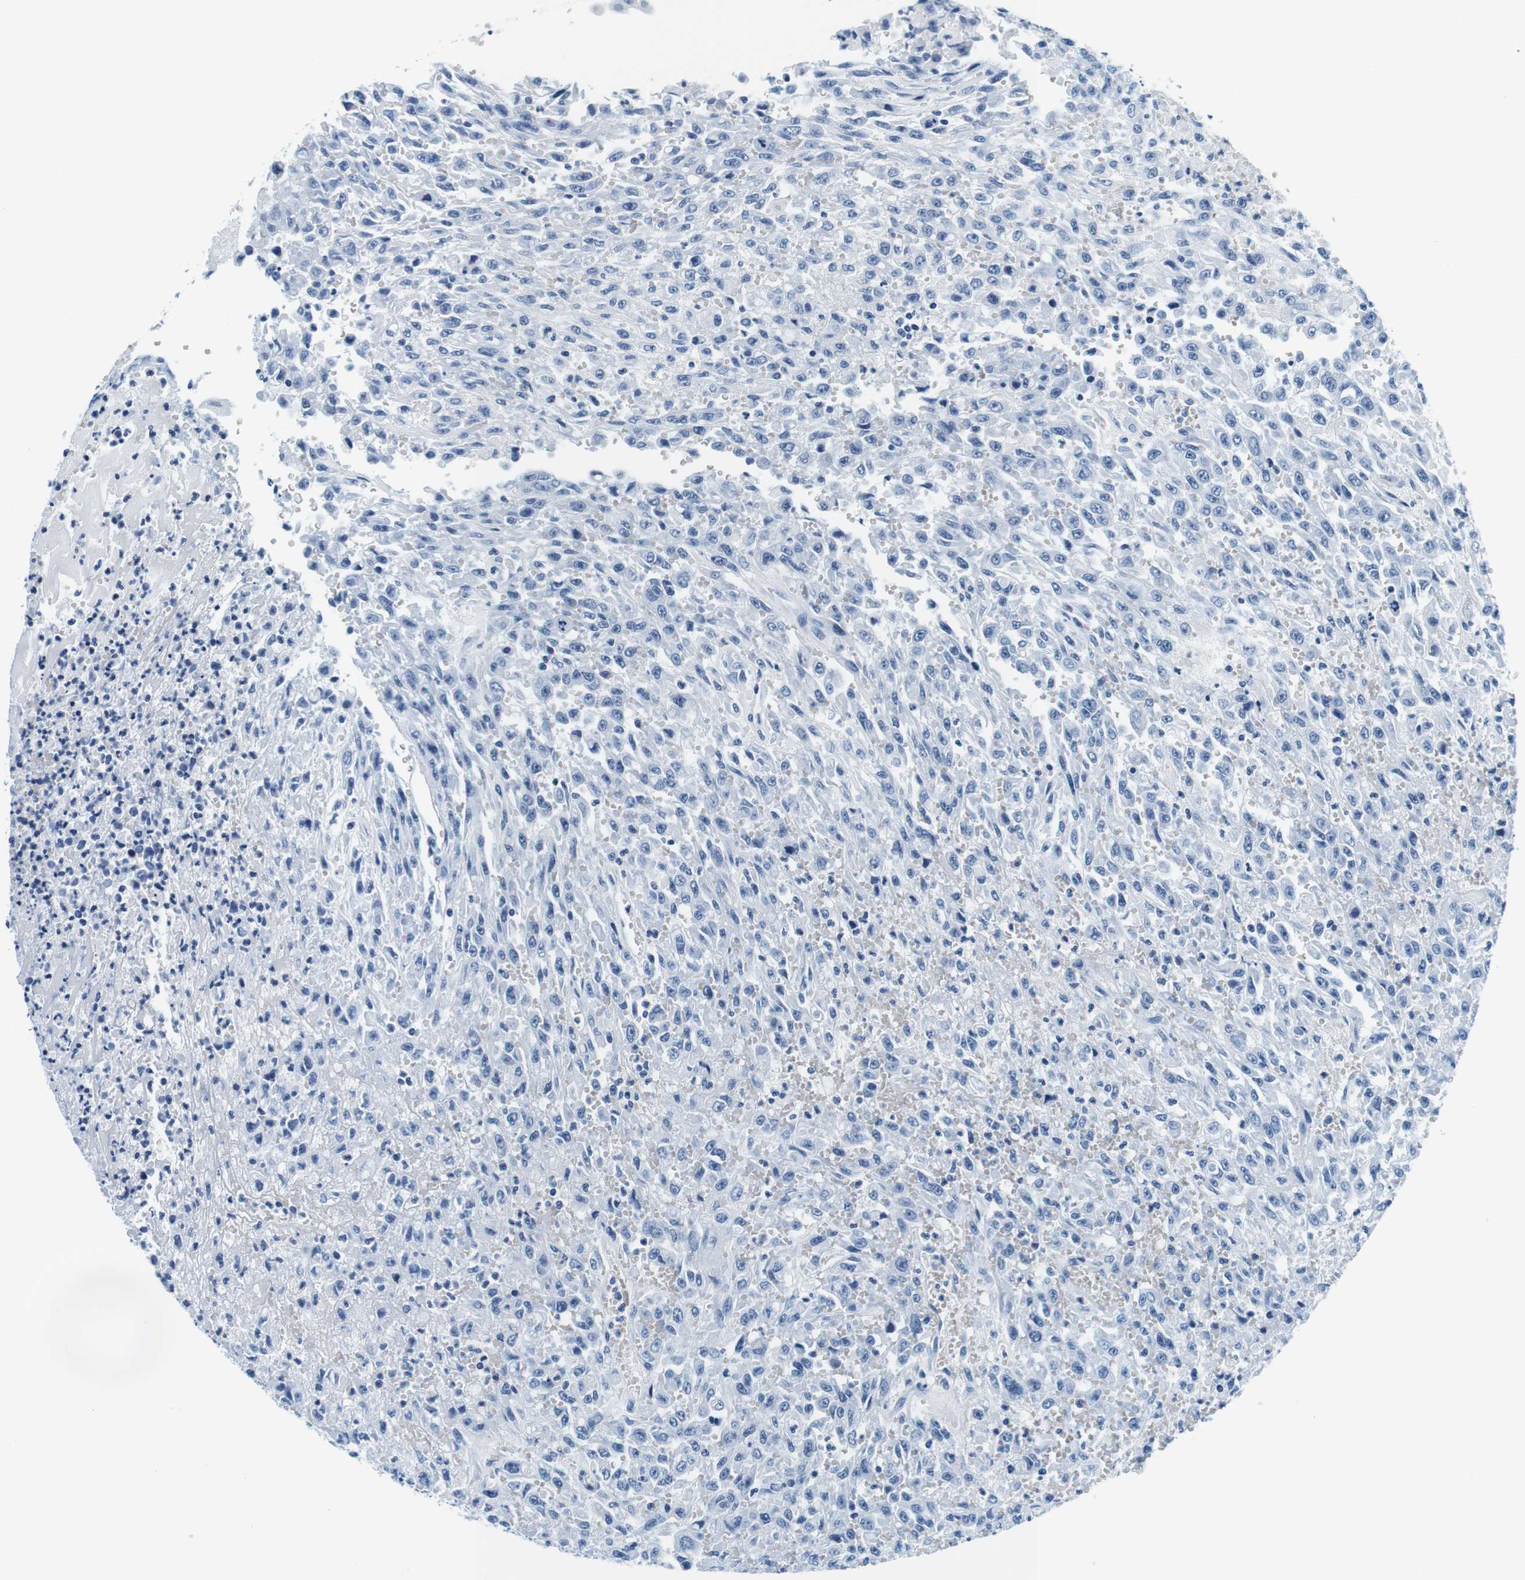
{"staining": {"intensity": "negative", "quantity": "none", "location": "none"}, "tissue": "urothelial cancer", "cell_type": "Tumor cells", "image_type": "cancer", "snomed": [{"axis": "morphology", "description": "Urothelial carcinoma, High grade"}, {"axis": "topography", "description": "Urinary bladder"}], "caption": "There is no significant expression in tumor cells of urothelial cancer.", "gene": "ELANE", "patient": {"sex": "male", "age": 46}}